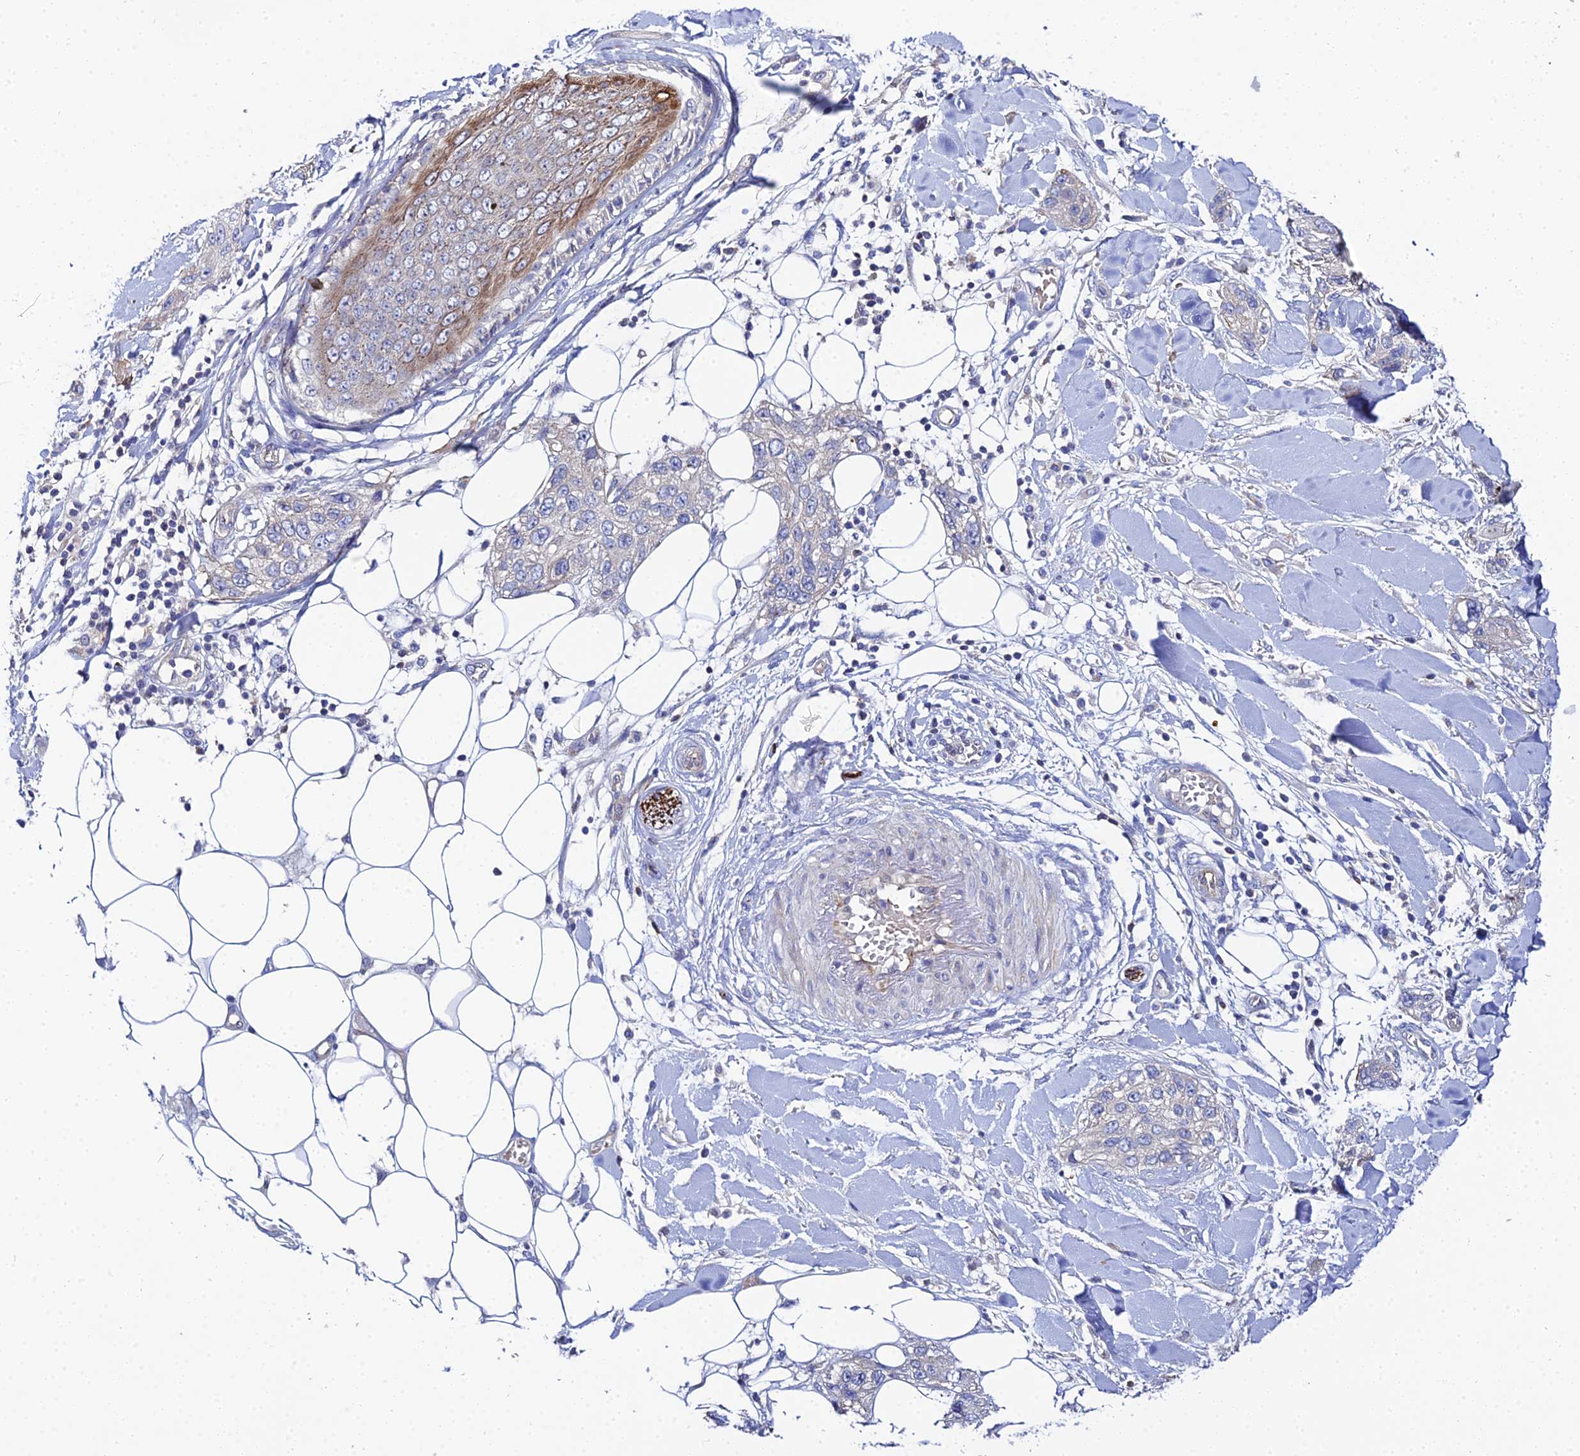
{"staining": {"intensity": "negative", "quantity": "none", "location": "none"}, "tissue": "skin cancer", "cell_type": "Tumor cells", "image_type": "cancer", "snomed": [{"axis": "morphology", "description": "Normal tissue, NOS"}, {"axis": "morphology", "description": "Squamous cell carcinoma, NOS"}, {"axis": "topography", "description": "Skin"}], "caption": "This is a image of immunohistochemistry (IHC) staining of squamous cell carcinoma (skin), which shows no staining in tumor cells.", "gene": "APOBEC3H", "patient": {"sex": "male", "age": 72}}